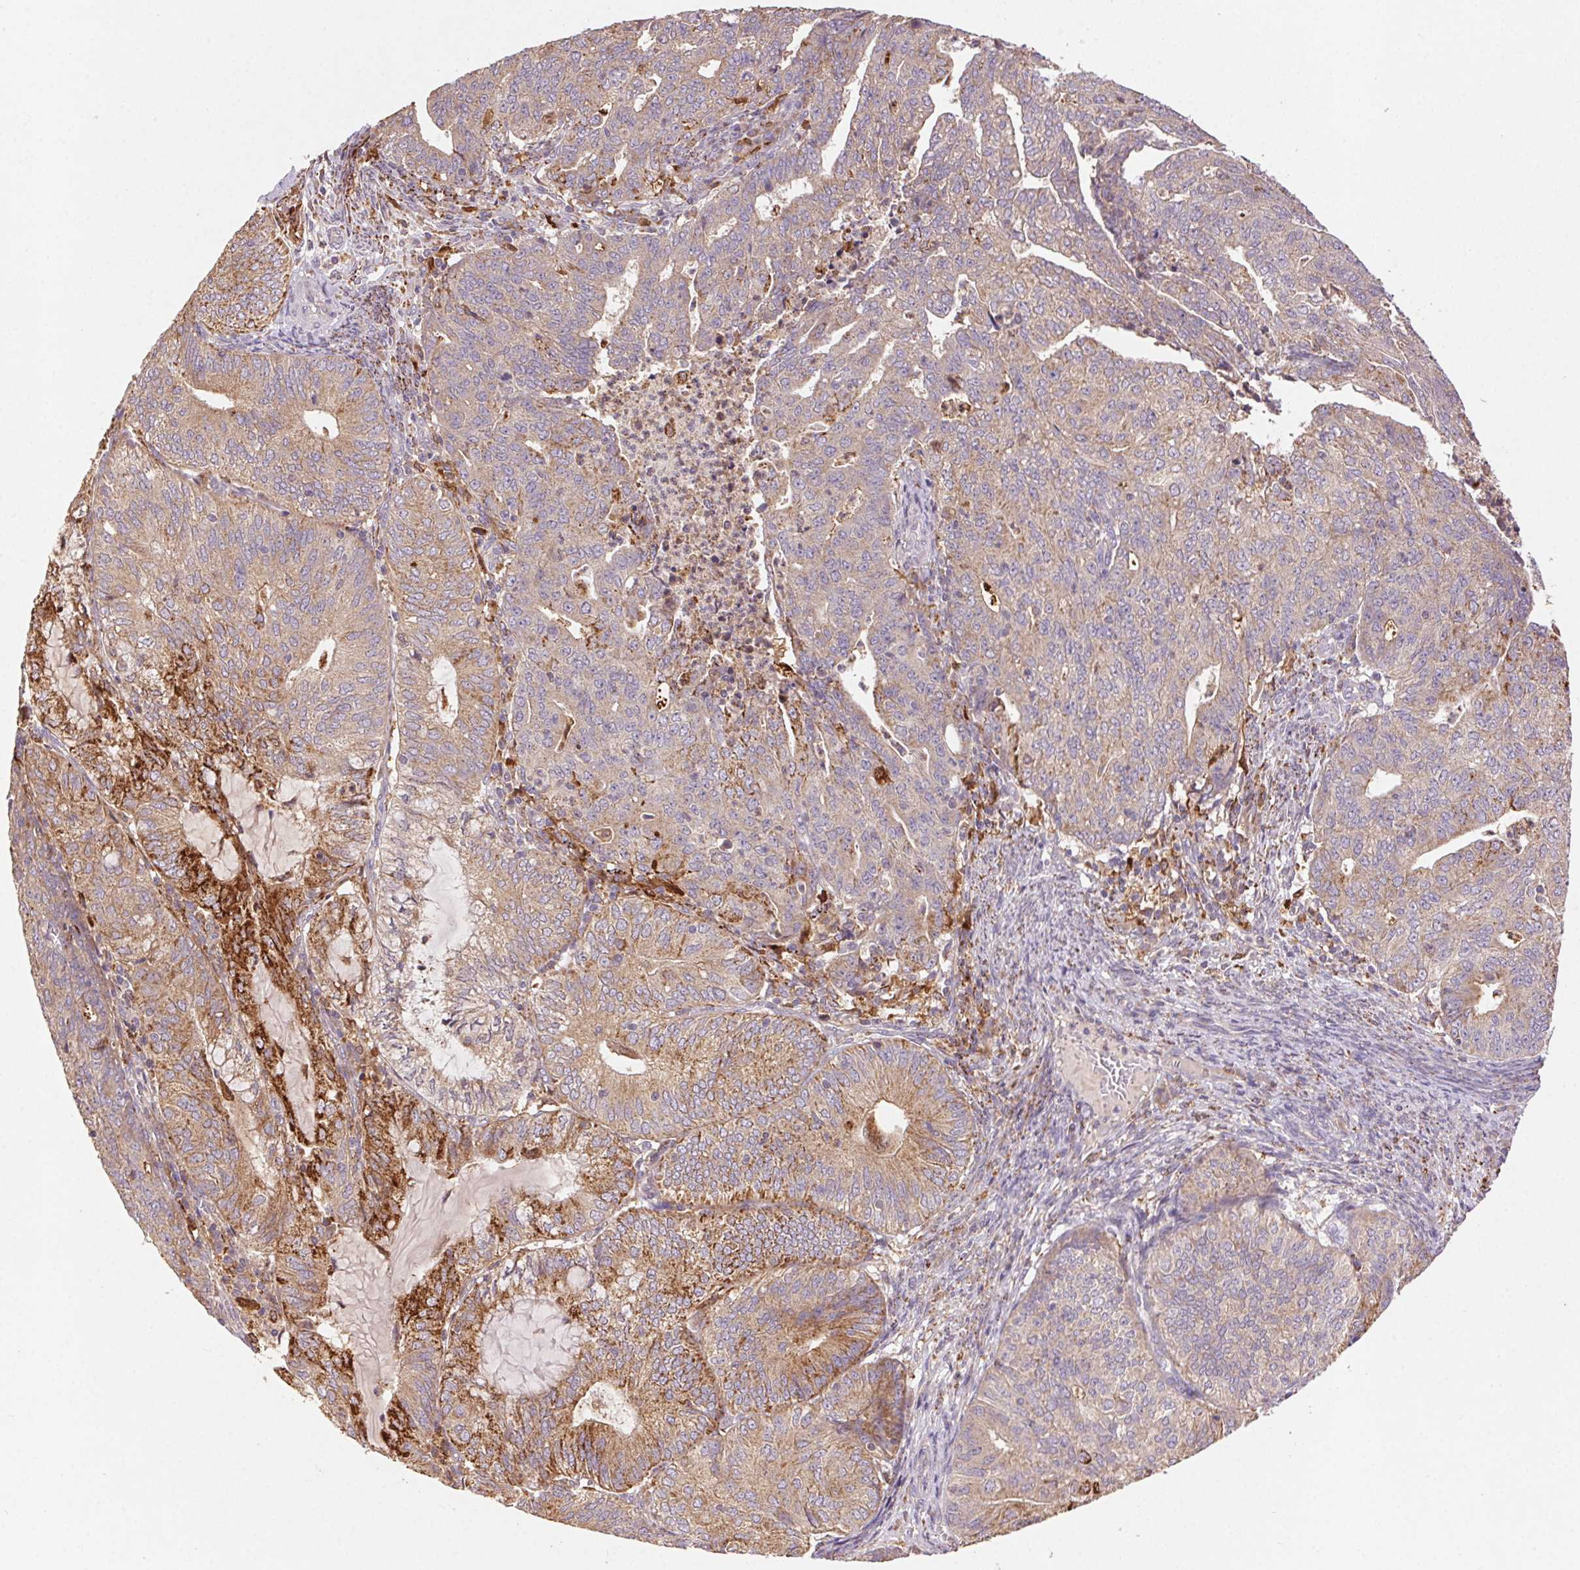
{"staining": {"intensity": "strong", "quantity": "<25%", "location": "cytoplasmic/membranous"}, "tissue": "endometrial cancer", "cell_type": "Tumor cells", "image_type": "cancer", "snomed": [{"axis": "morphology", "description": "Adenocarcinoma, NOS"}, {"axis": "topography", "description": "Endometrium"}], "caption": "Brown immunohistochemical staining in adenocarcinoma (endometrial) shows strong cytoplasmic/membranous expression in approximately <25% of tumor cells.", "gene": "FNBP1L", "patient": {"sex": "female", "age": 82}}